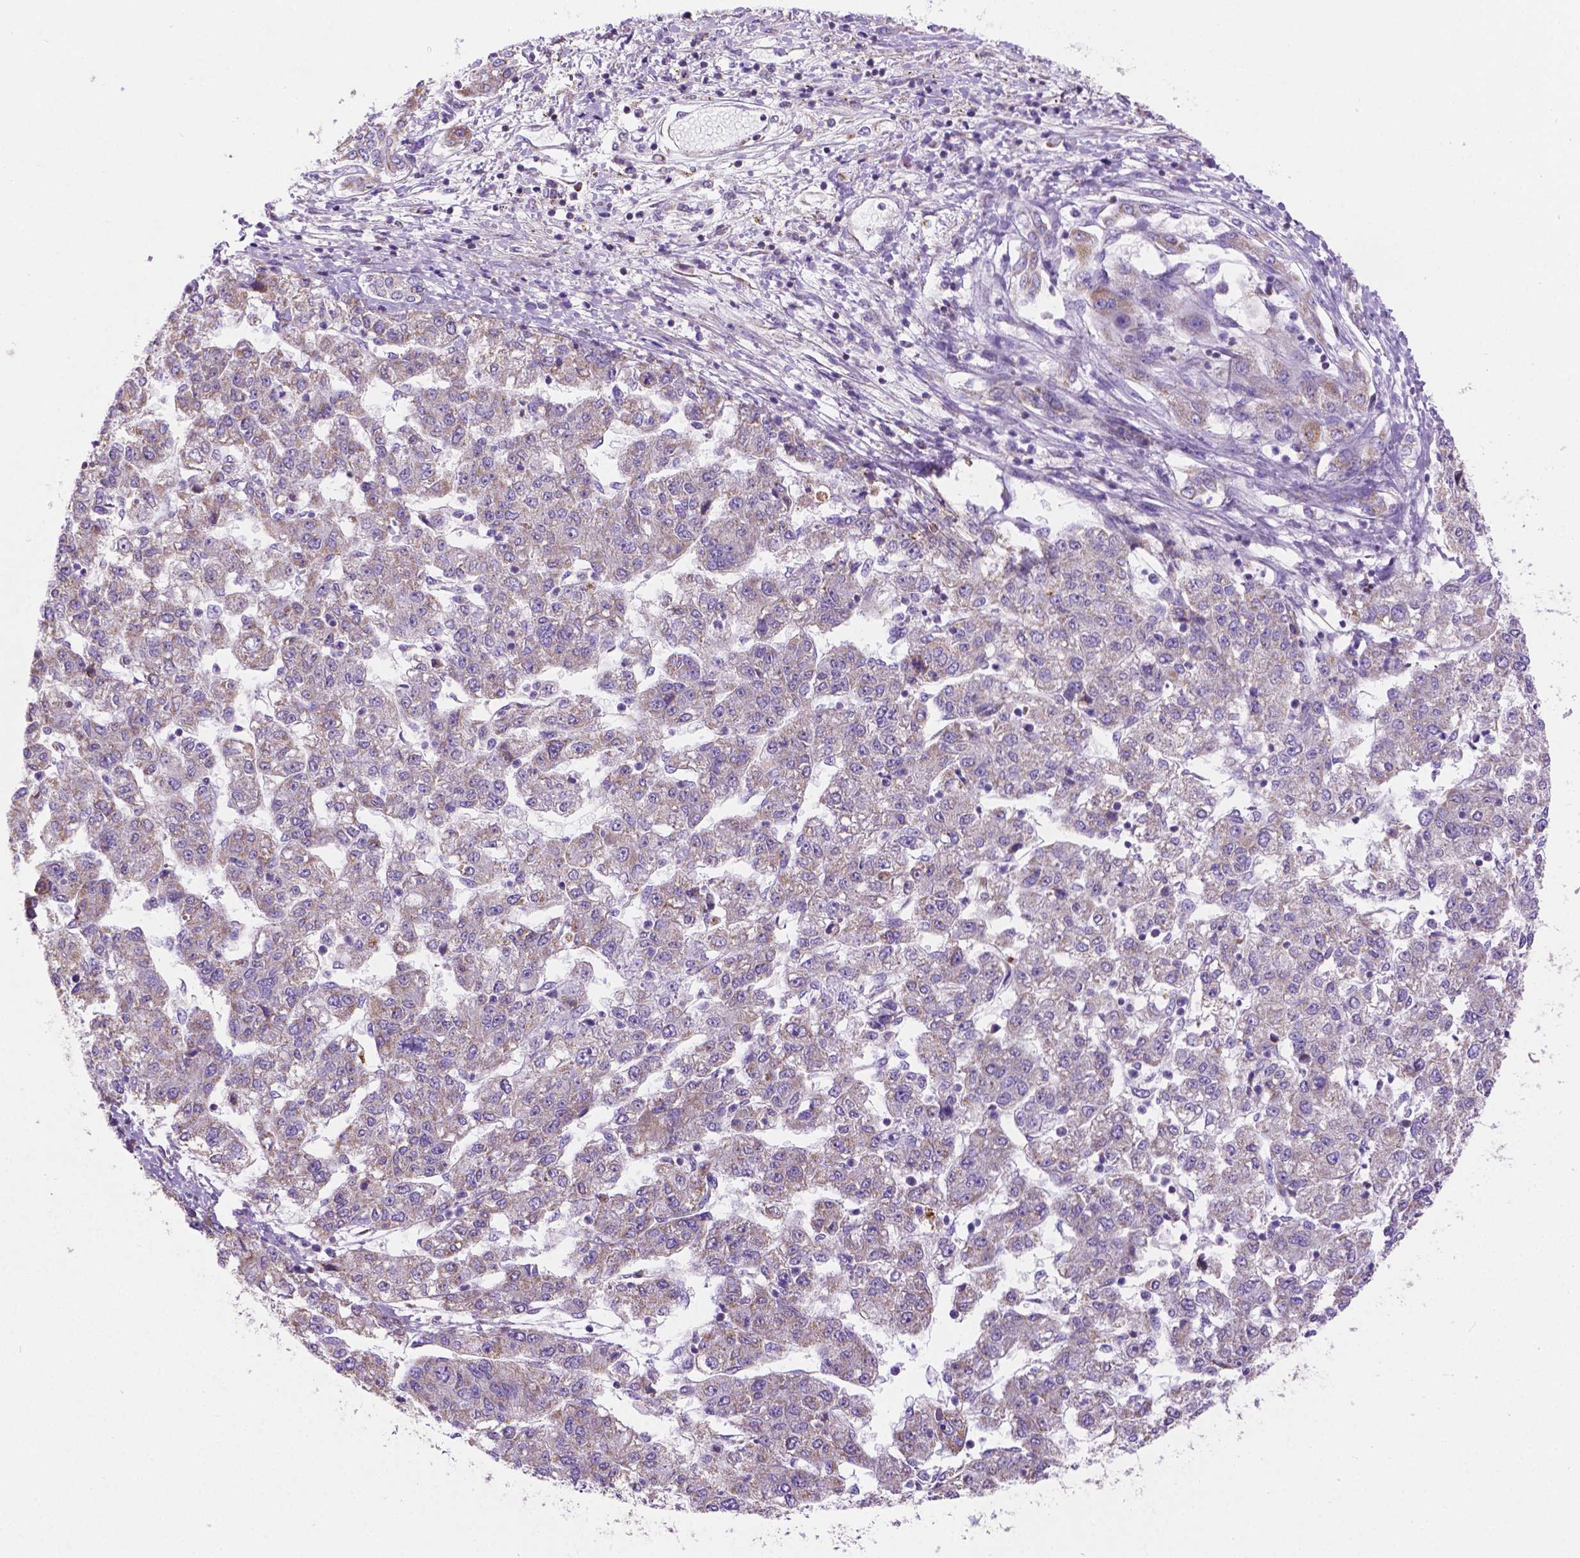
{"staining": {"intensity": "weak", "quantity": "25%-75%", "location": "cytoplasmic/membranous"}, "tissue": "liver cancer", "cell_type": "Tumor cells", "image_type": "cancer", "snomed": [{"axis": "morphology", "description": "Carcinoma, Hepatocellular, NOS"}, {"axis": "topography", "description": "Liver"}], "caption": "High-magnification brightfield microscopy of liver cancer (hepatocellular carcinoma) stained with DAB (3,3'-diaminobenzidine) (brown) and counterstained with hematoxylin (blue). tumor cells exhibit weak cytoplasmic/membranous expression is identified in approximately25%-75% of cells.", "gene": "CSPG5", "patient": {"sex": "male", "age": 56}}